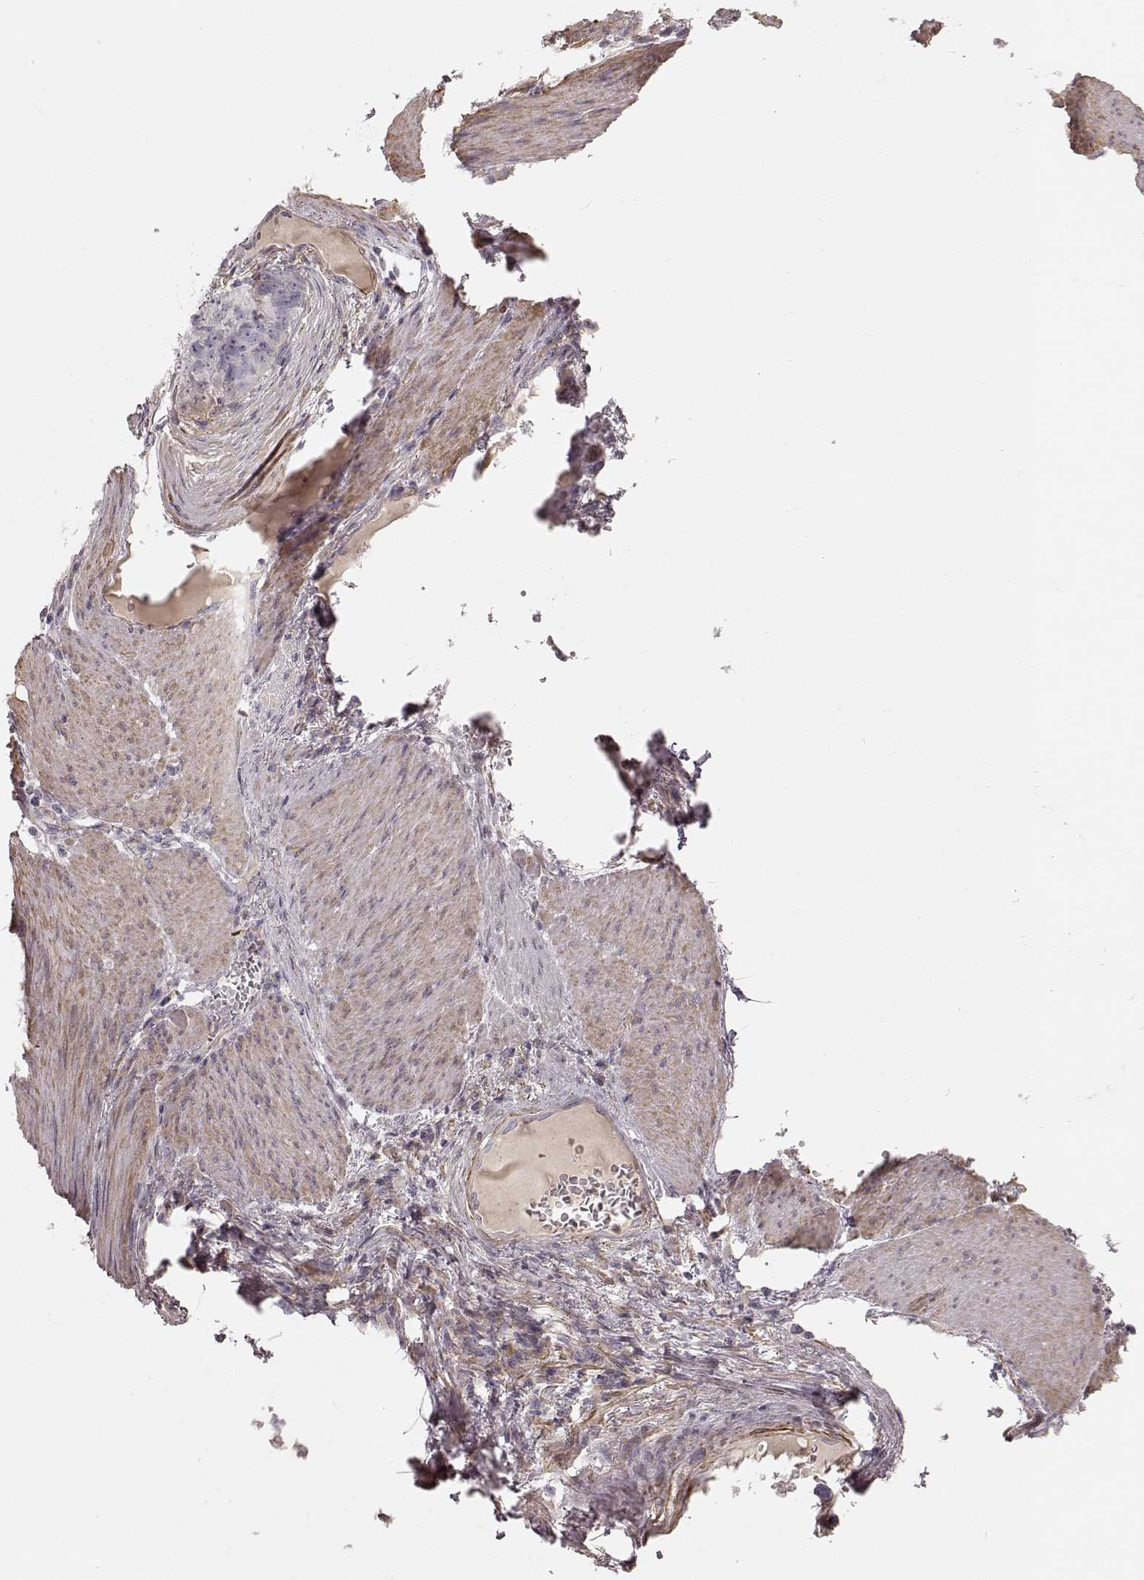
{"staining": {"intensity": "negative", "quantity": "none", "location": "none"}, "tissue": "stomach cancer", "cell_type": "Tumor cells", "image_type": "cancer", "snomed": [{"axis": "morphology", "description": "Adenocarcinoma, NOS"}, {"axis": "topography", "description": "Stomach"}], "caption": "Tumor cells show no significant protein positivity in stomach adenocarcinoma.", "gene": "KCNJ9", "patient": {"sex": "male", "age": 69}}